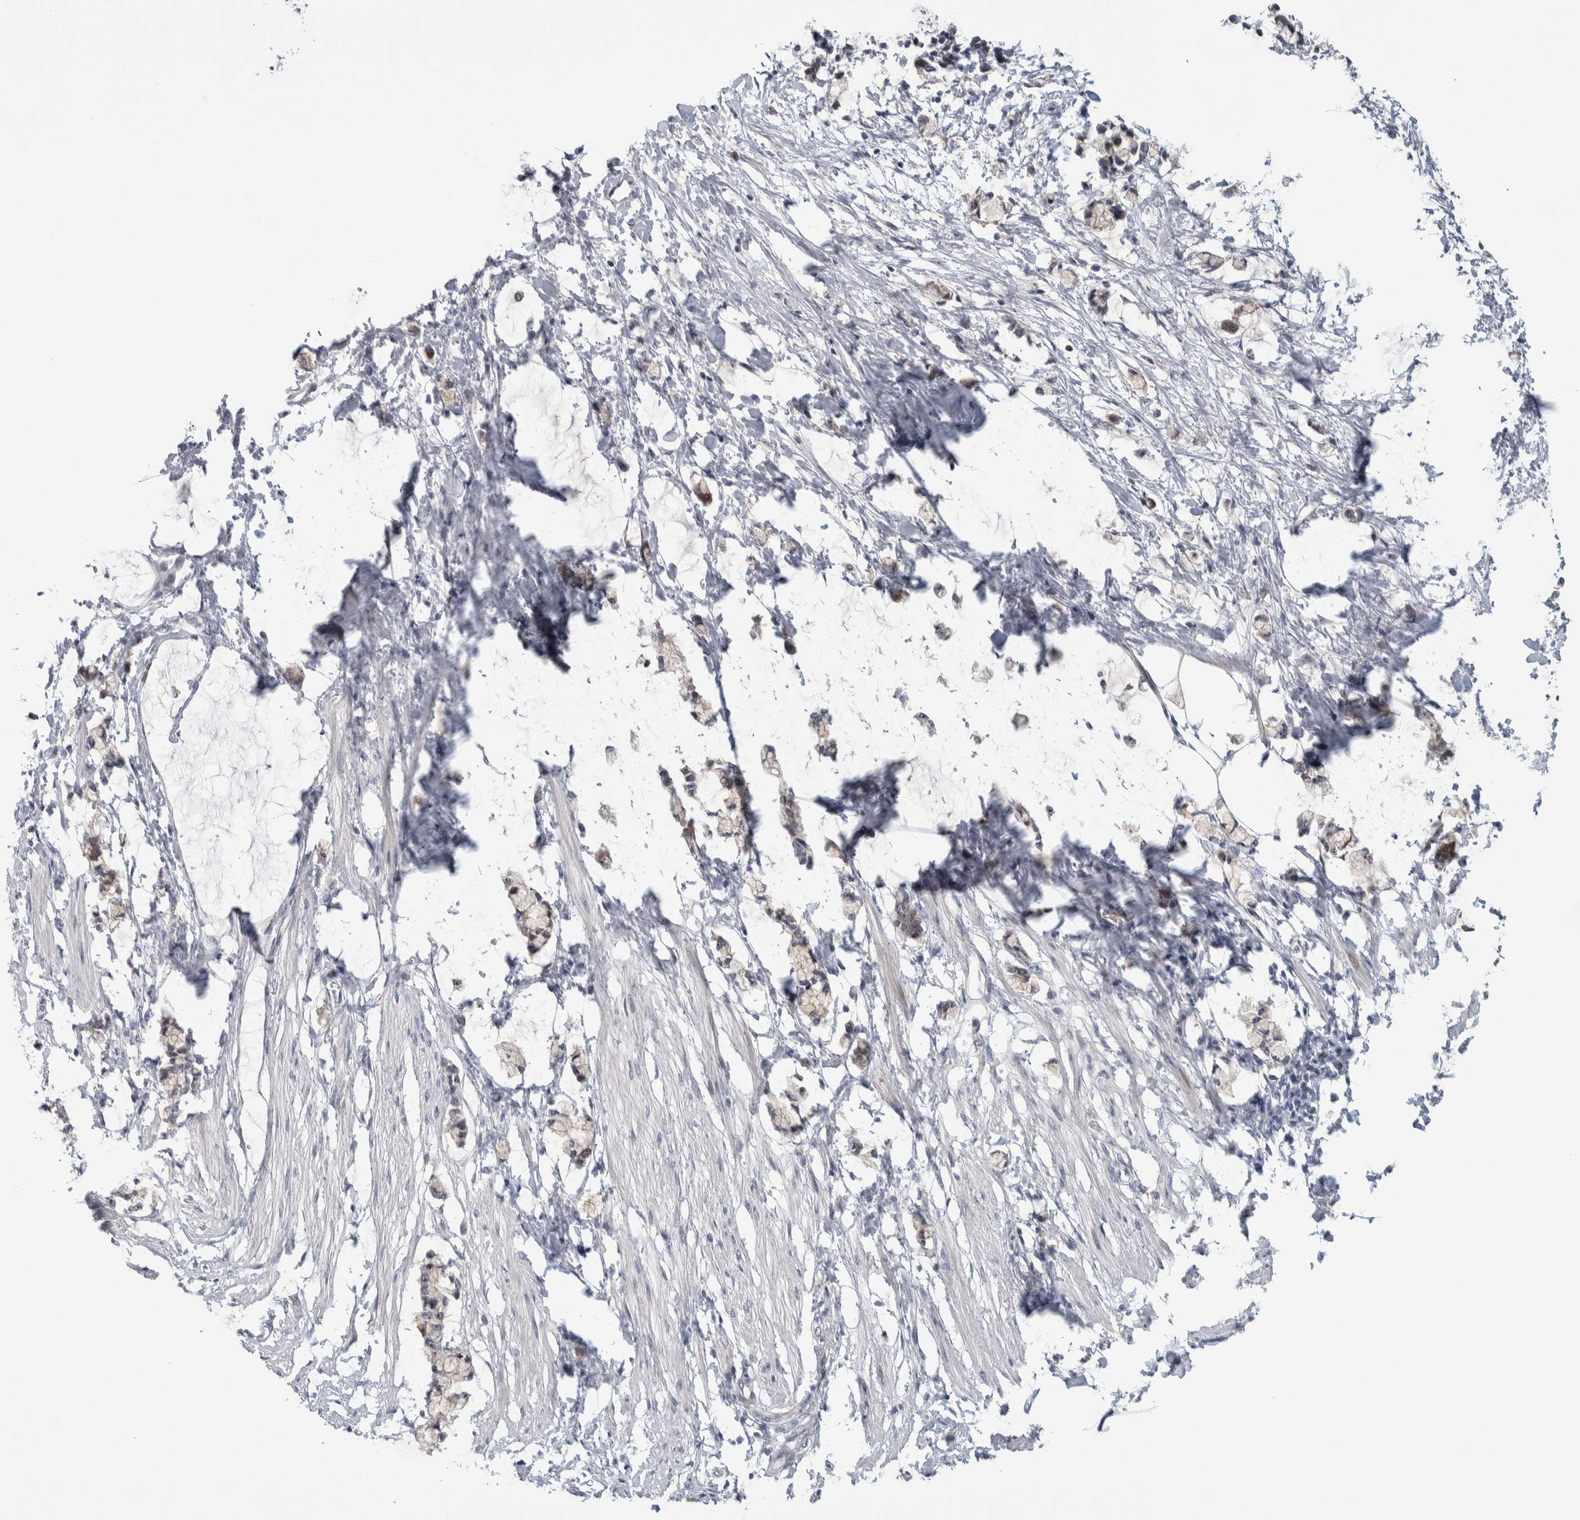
{"staining": {"intensity": "negative", "quantity": "none", "location": "none"}, "tissue": "smooth muscle", "cell_type": "Smooth muscle cells", "image_type": "normal", "snomed": [{"axis": "morphology", "description": "Normal tissue, NOS"}, {"axis": "morphology", "description": "Adenocarcinoma, NOS"}, {"axis": "topography", "description": "Smooth muscle"}, {"axis": "topography", "description": "Colon"}], "caption": "High magnification brightfield microscopy of benign smooth muscle stained with DAB (brown) and counterstained with hematoxylin (blue): smooth muscle cells show no significant positivity. (Immunohistochemistry (ihc), brightfield microscopy, high magnification).", "gene": "PRRG4", "patient": {"sex": "male", "age": 14}}